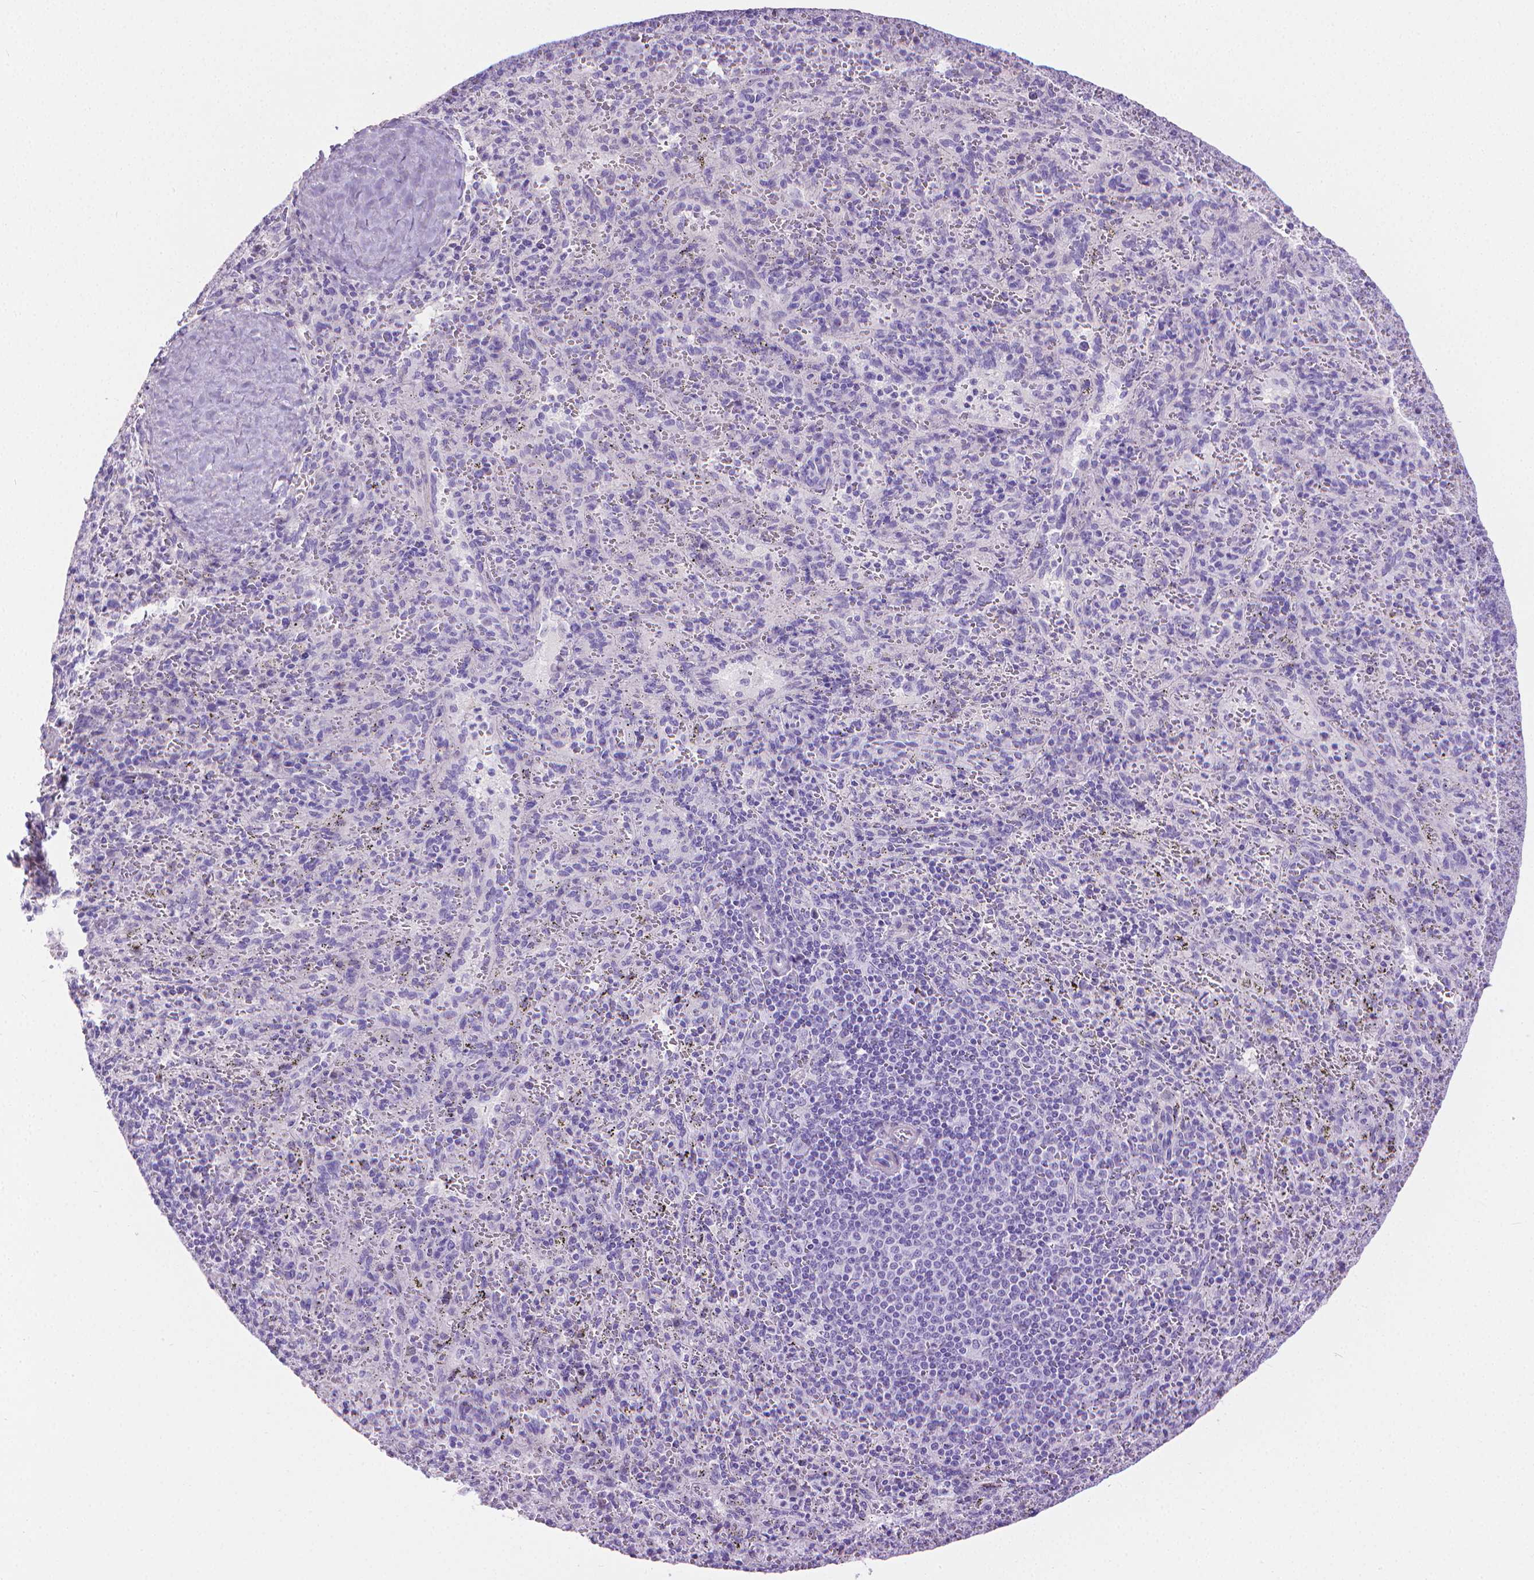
{"staining": {"intensity": "negative", "quantity": "none", "location": "none"}, "tissue": "spleen", "cell_type": "Cells in red pulp", "image_type": "normal", "snomed": [{"axis": "morphology", "description": "Normal tissue, NOS"}, {"axis": "topography", "description": "Spleen"}], "caption": "This is a photomicrograph of immunohistochemistry staining of normal spleen, which shows no staining in cells in red pulp.", "gene": "PNMA2", "patient": {"sex": "male", "age": 57}}